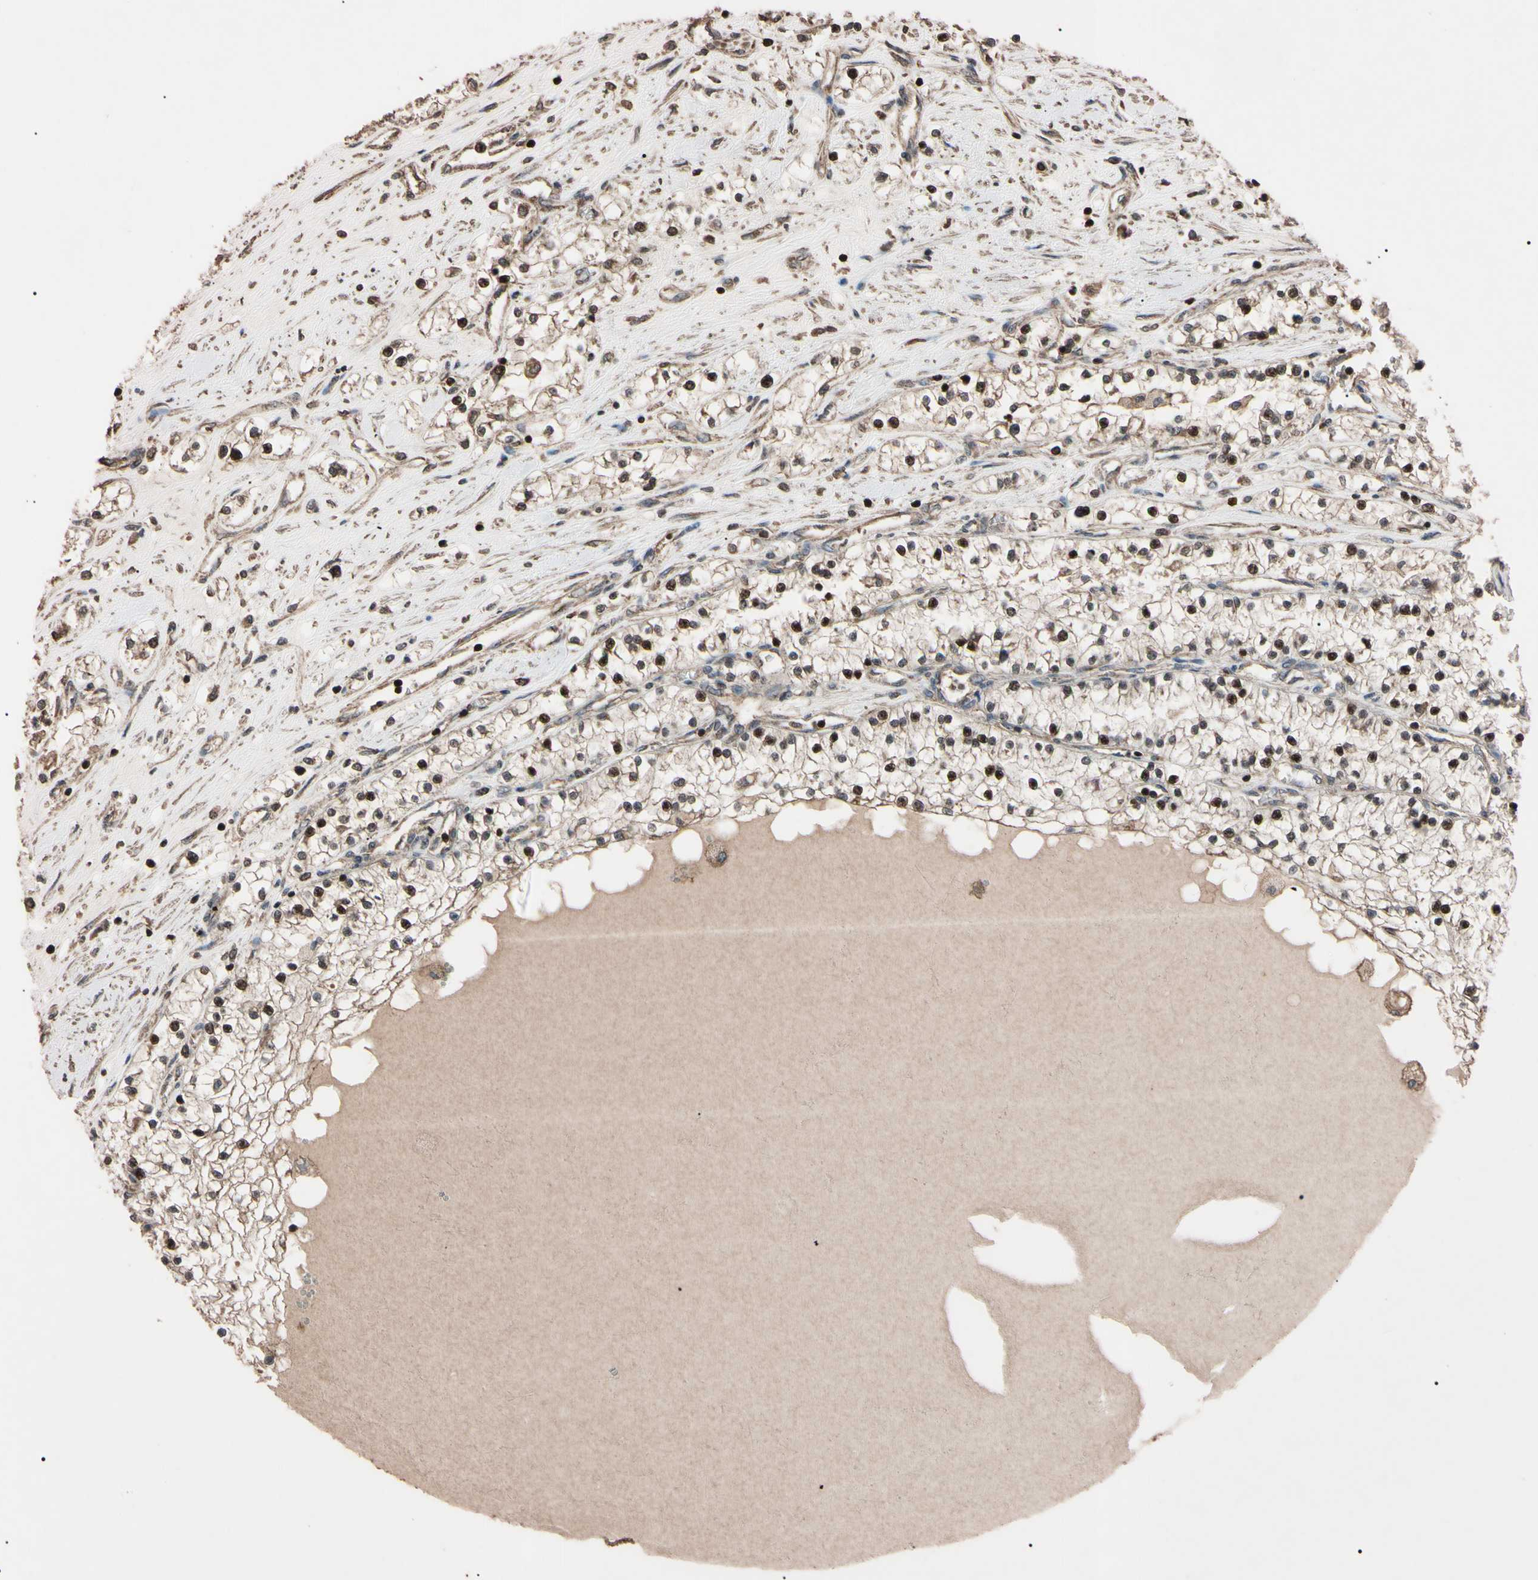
{"staining": {"intensity": "moderate", "quantity": ">75%", "location": "nuclear"}, "tissue": "renal cancer", "cell_type": "Tumor cells", "image_type": "cancer", "snomed": [{"axis": "morphology", "description": "Adenocarcinoma, NOS"}, {"axis": "topography", "description": "Kidney"}], "caption": "IHC histopathology image of human renal cancer (adenocarcinoma) stained for a protein (brown), which displays medium levels of moderate nuclear positivity in about >75% of tumor cells.", "gene": "TNFRSF1A", "patient": {"sex": "male", "age": 68}}